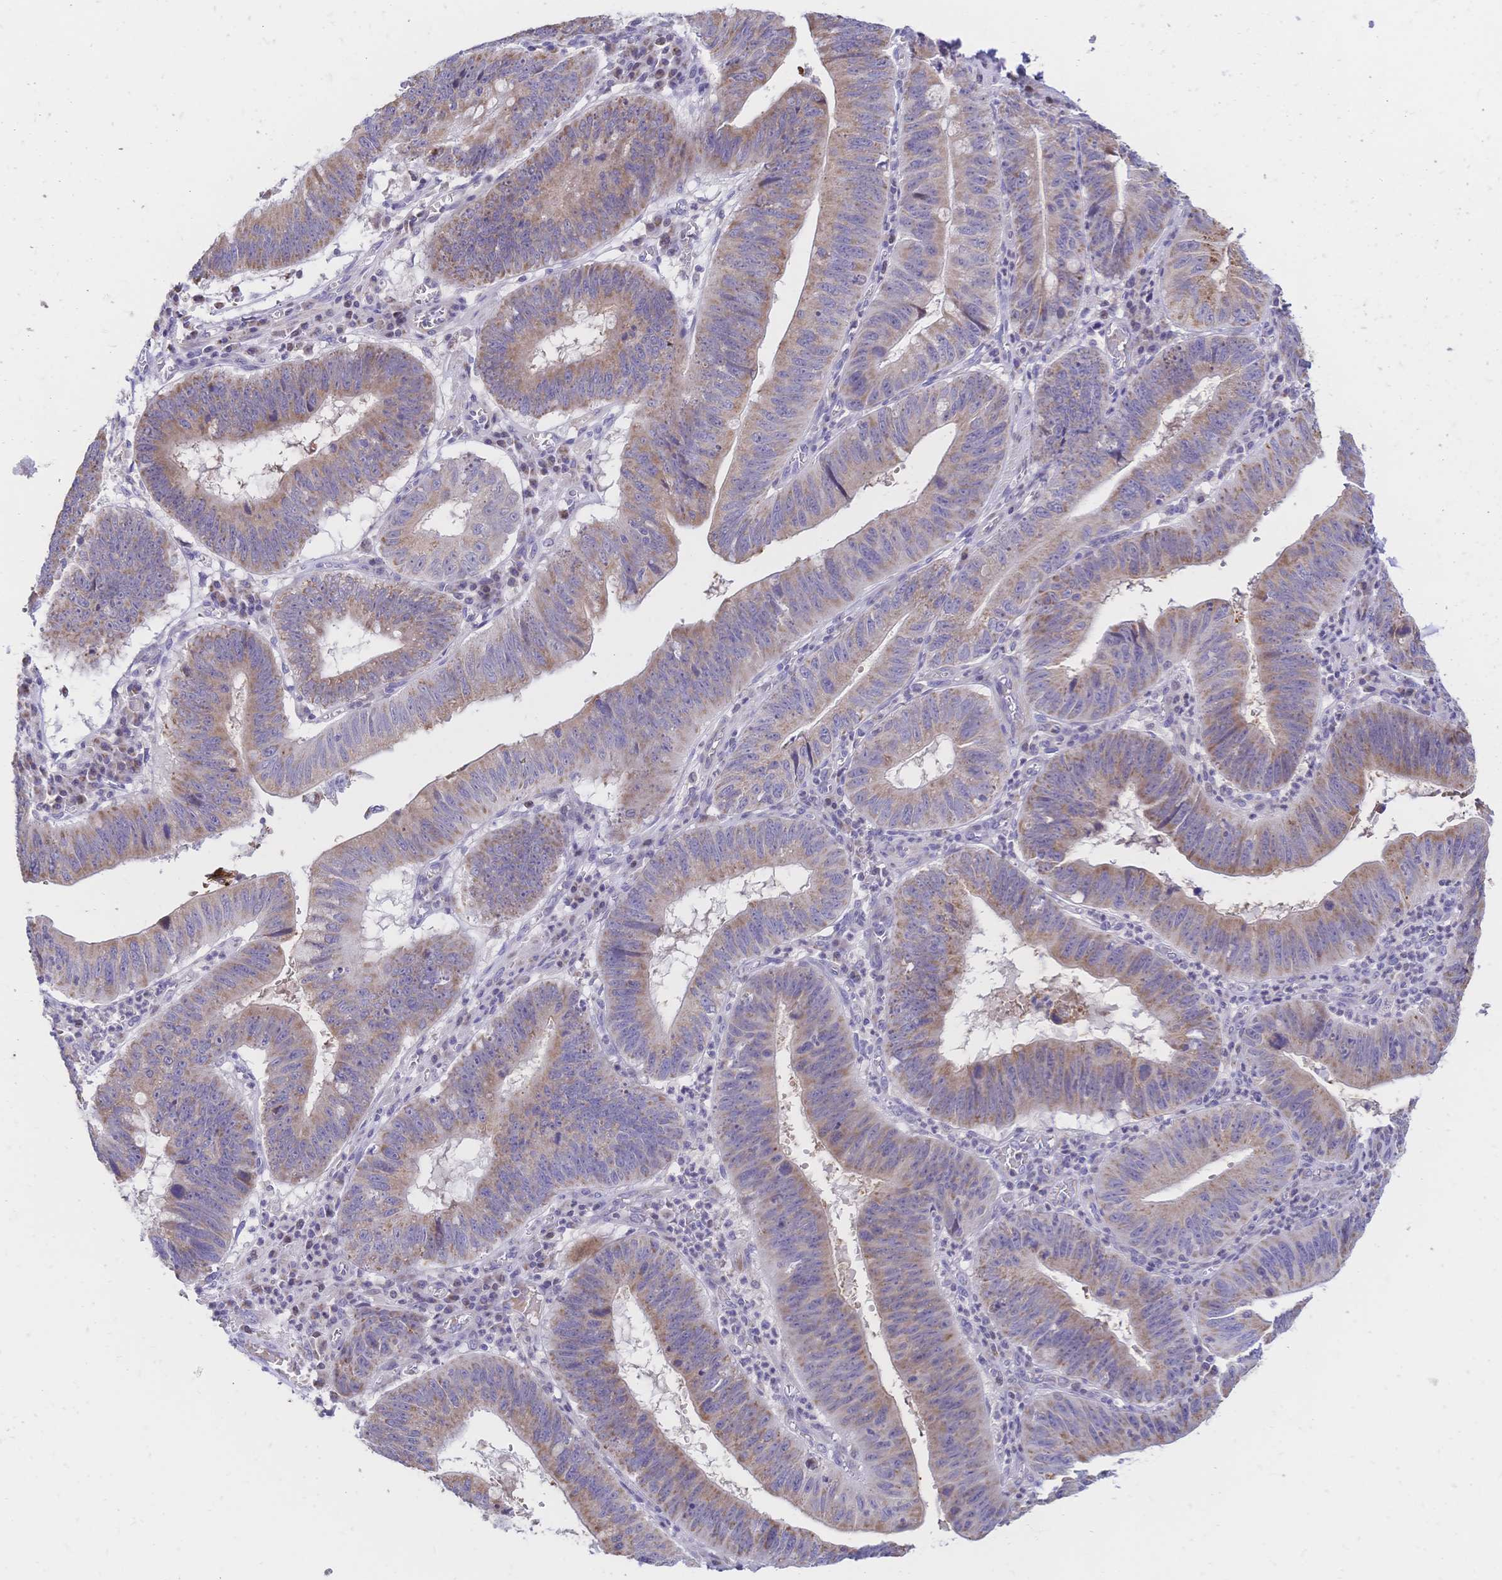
{"staining": {"intensity": "weak", "quantity": ">75%", "location": "cytoplasmic/membranous"}, "tissue": "stomach cancer", "cell_type": "Tumor cells", "image_type": "cancer", "snomed": [{"axis": "morphology", "description": "Adenocarcinoma, NOS"}, {"axis": "topography", "description": "Stomach"}], "caption": "DAB (3,3'-diaminobenzidine) immunohistochemical staining of stomach adenocarcinoma exhibits weak cytoplasmic/membranous protein staining in approximately >75% of tumor cells.", "gene": "CLEC18B", "patient": {"sex": "male", "age": 59}}